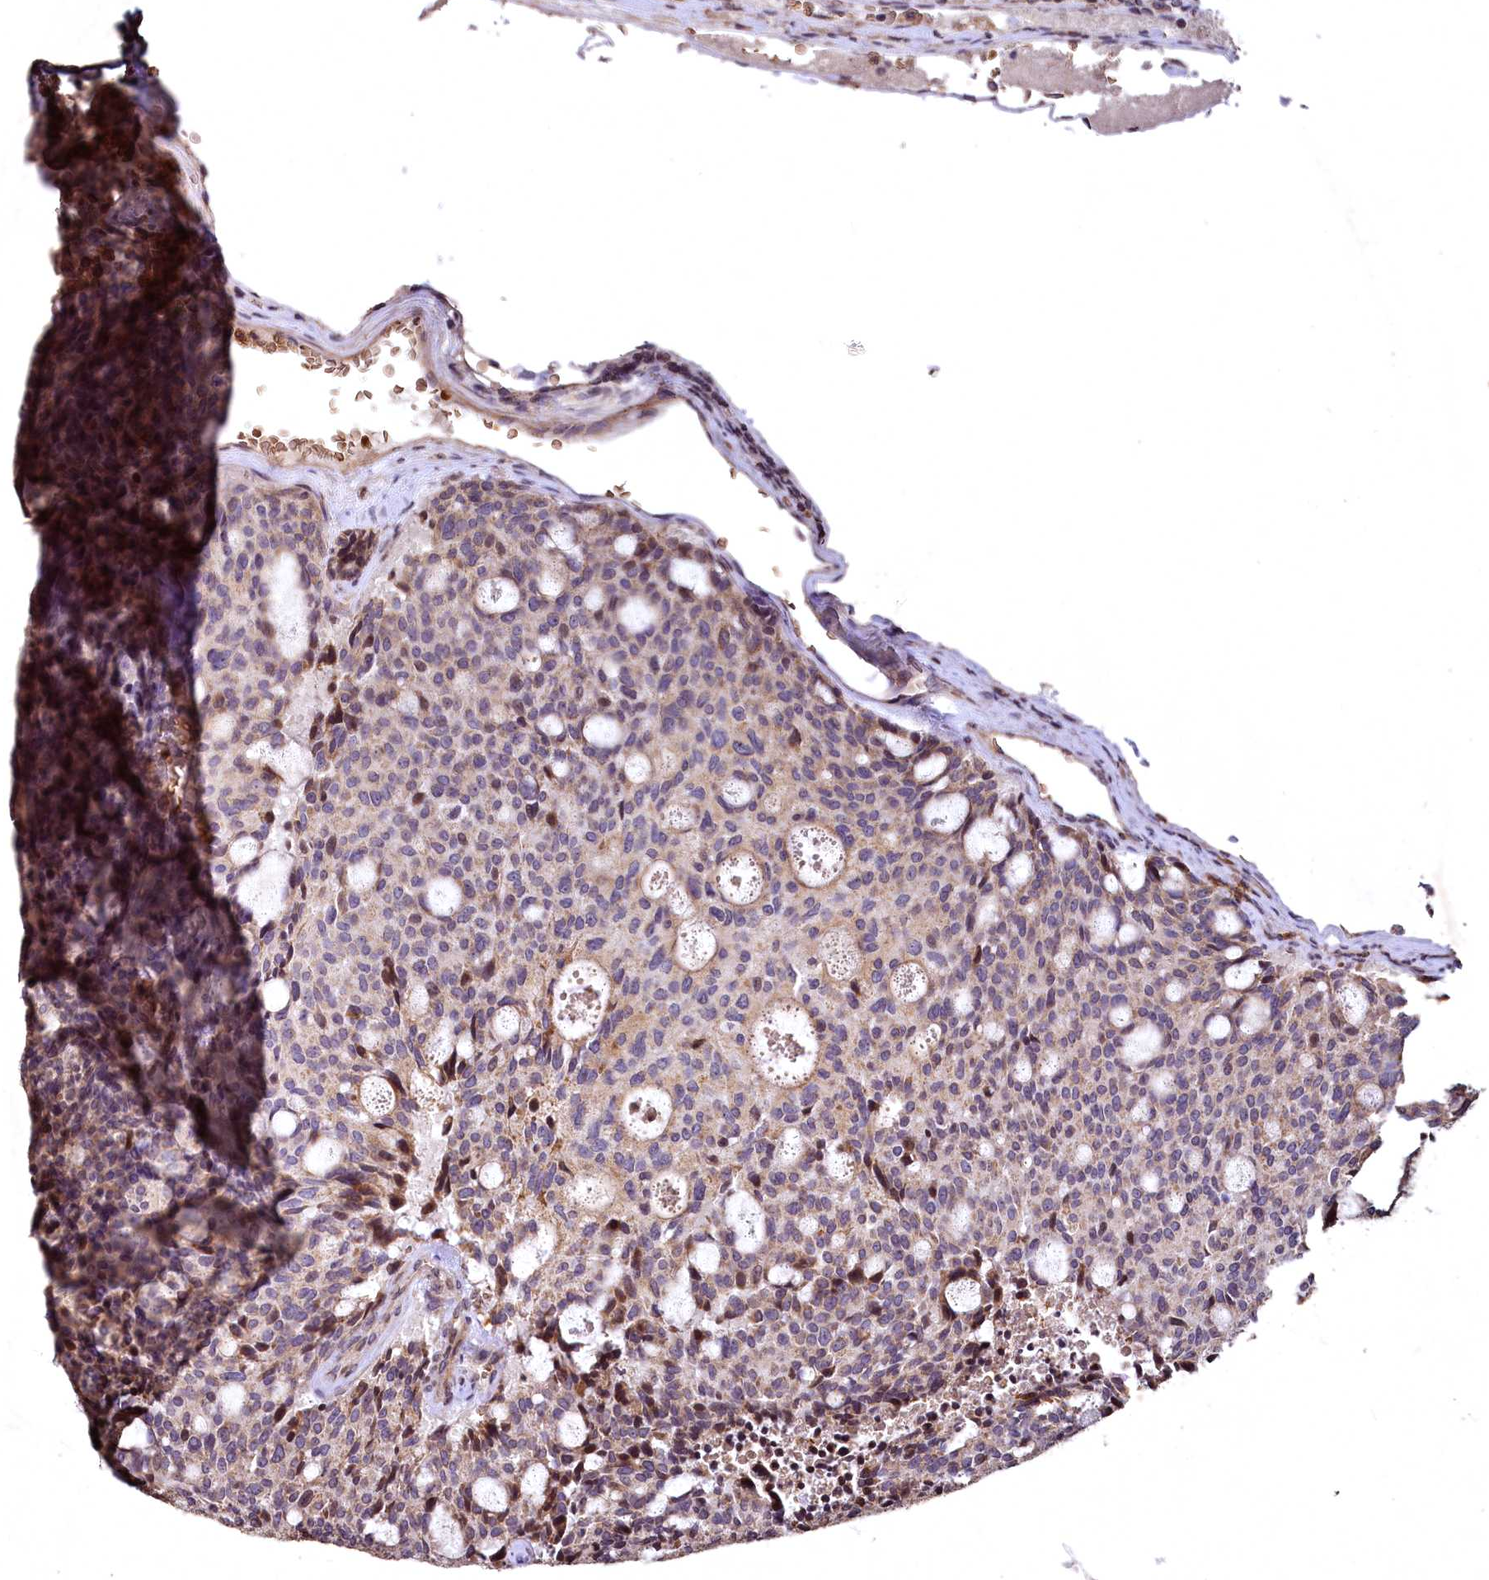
{"staining": {"intensity": "weak", "quantity": ">75%", "location": "cytoplasmic/membranous"}, "tissue": "carcinoid", "cell_type": "Tumor cells", "image_type": "cancer", "snomed": [{"axis": "morphology", "description": "Carcinoid, malignant, NOS"}, {"axis": "topography", "description": "Pancreas"}], "caption": "The micrograph shows immunohistochemical staining of carcinoid. There is weak cytoplasmic/membranous staining is identified in approximately >75% of tumor cells.", "gene": "SPTA1", "patient": {"sex": "female", "age": 54}}